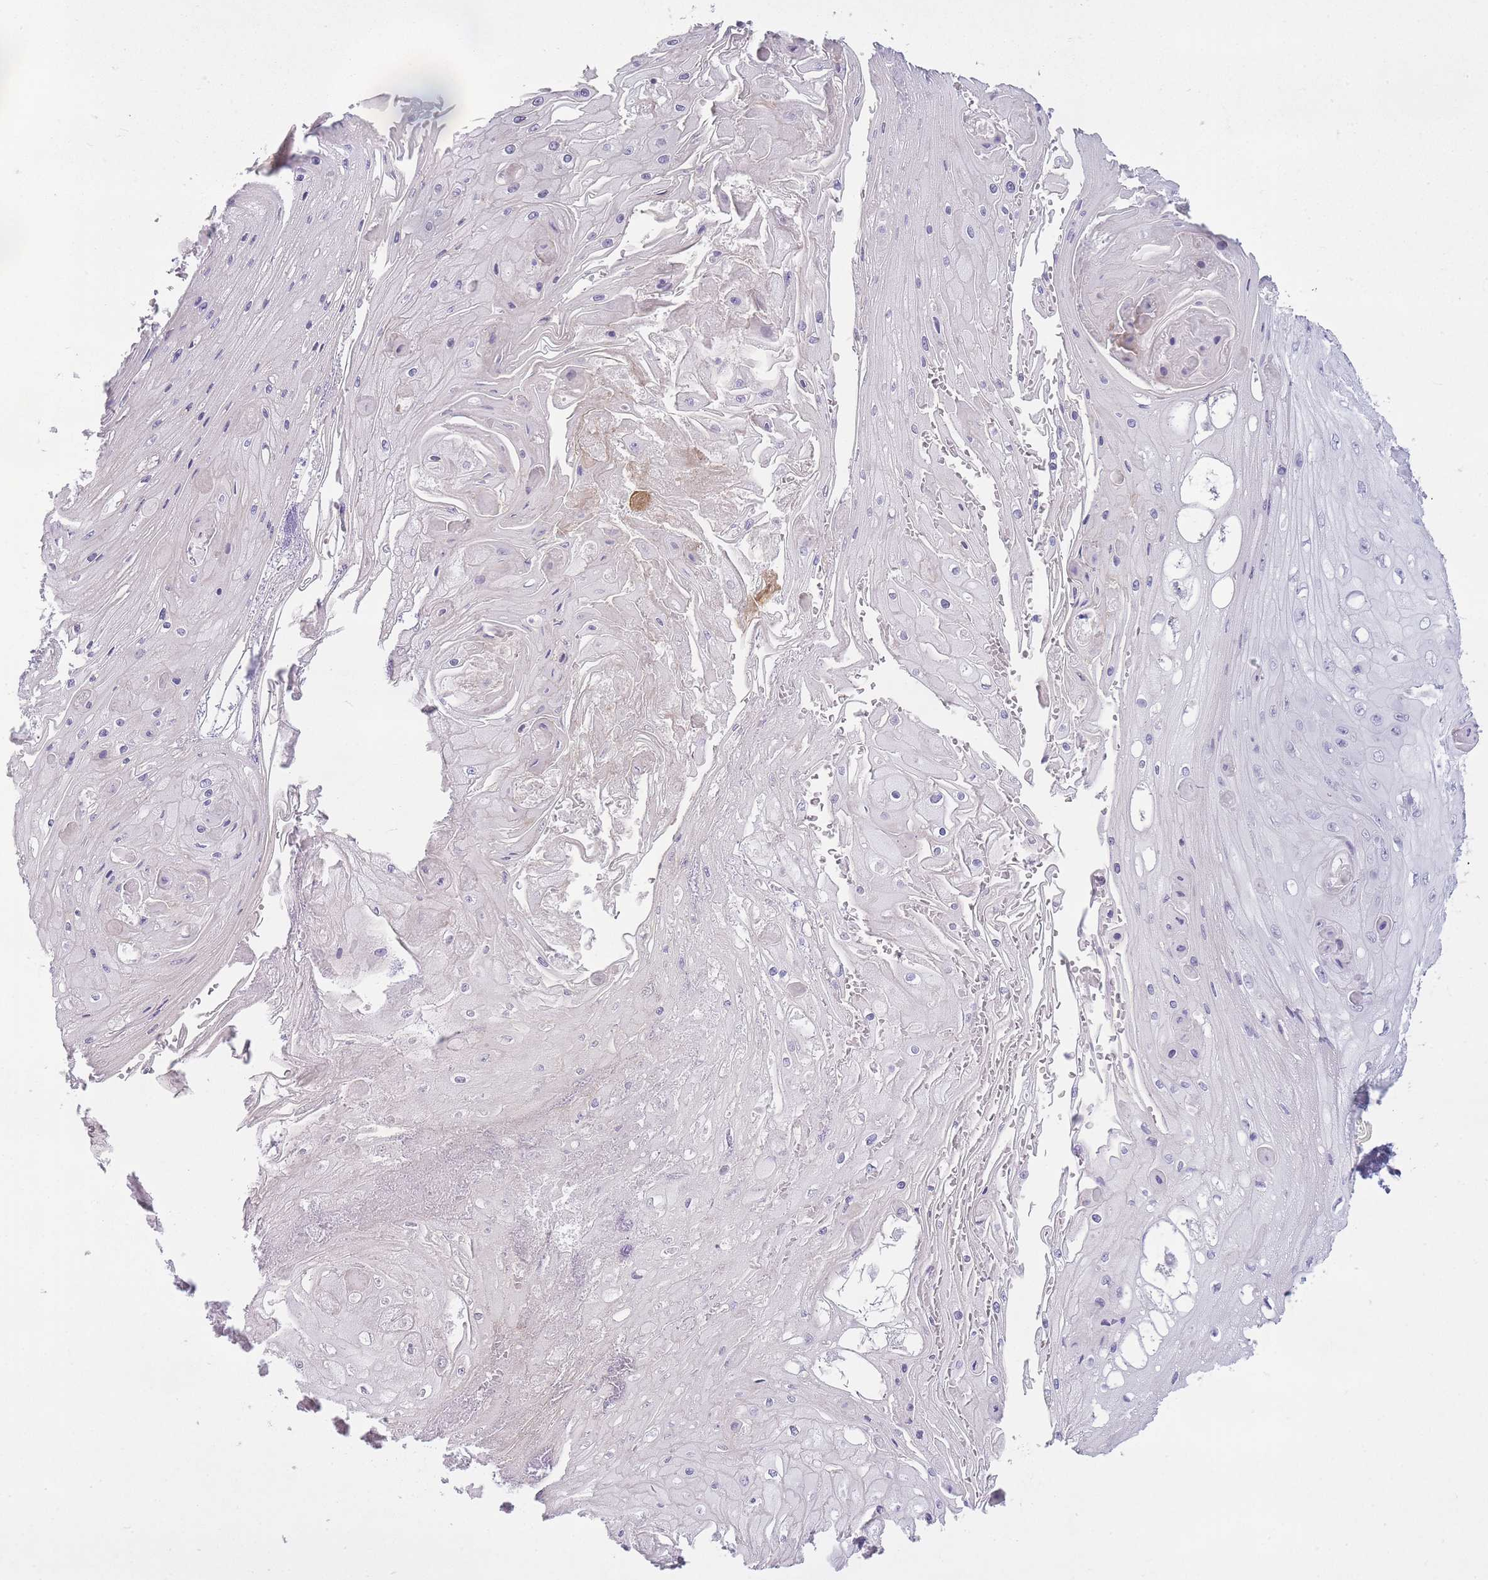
{"staining": {"intensity": "negative", "quantity": "none", "location": "none"}, "tissue": "skin cancer", "cell_type": "Tumor cells", "image_type": "cancer", "snomed": [{"axis": "morphology", "description": "Squamous cell carcinoma, NOS"}, {"axis": "topography", "description": "Skin"}], "caption": "Tumor cells show no significant staining in squamous cell carcinoma (skin).", "gene": "GOLGA6D", "patient": {"sex": "male", "age": 70}}